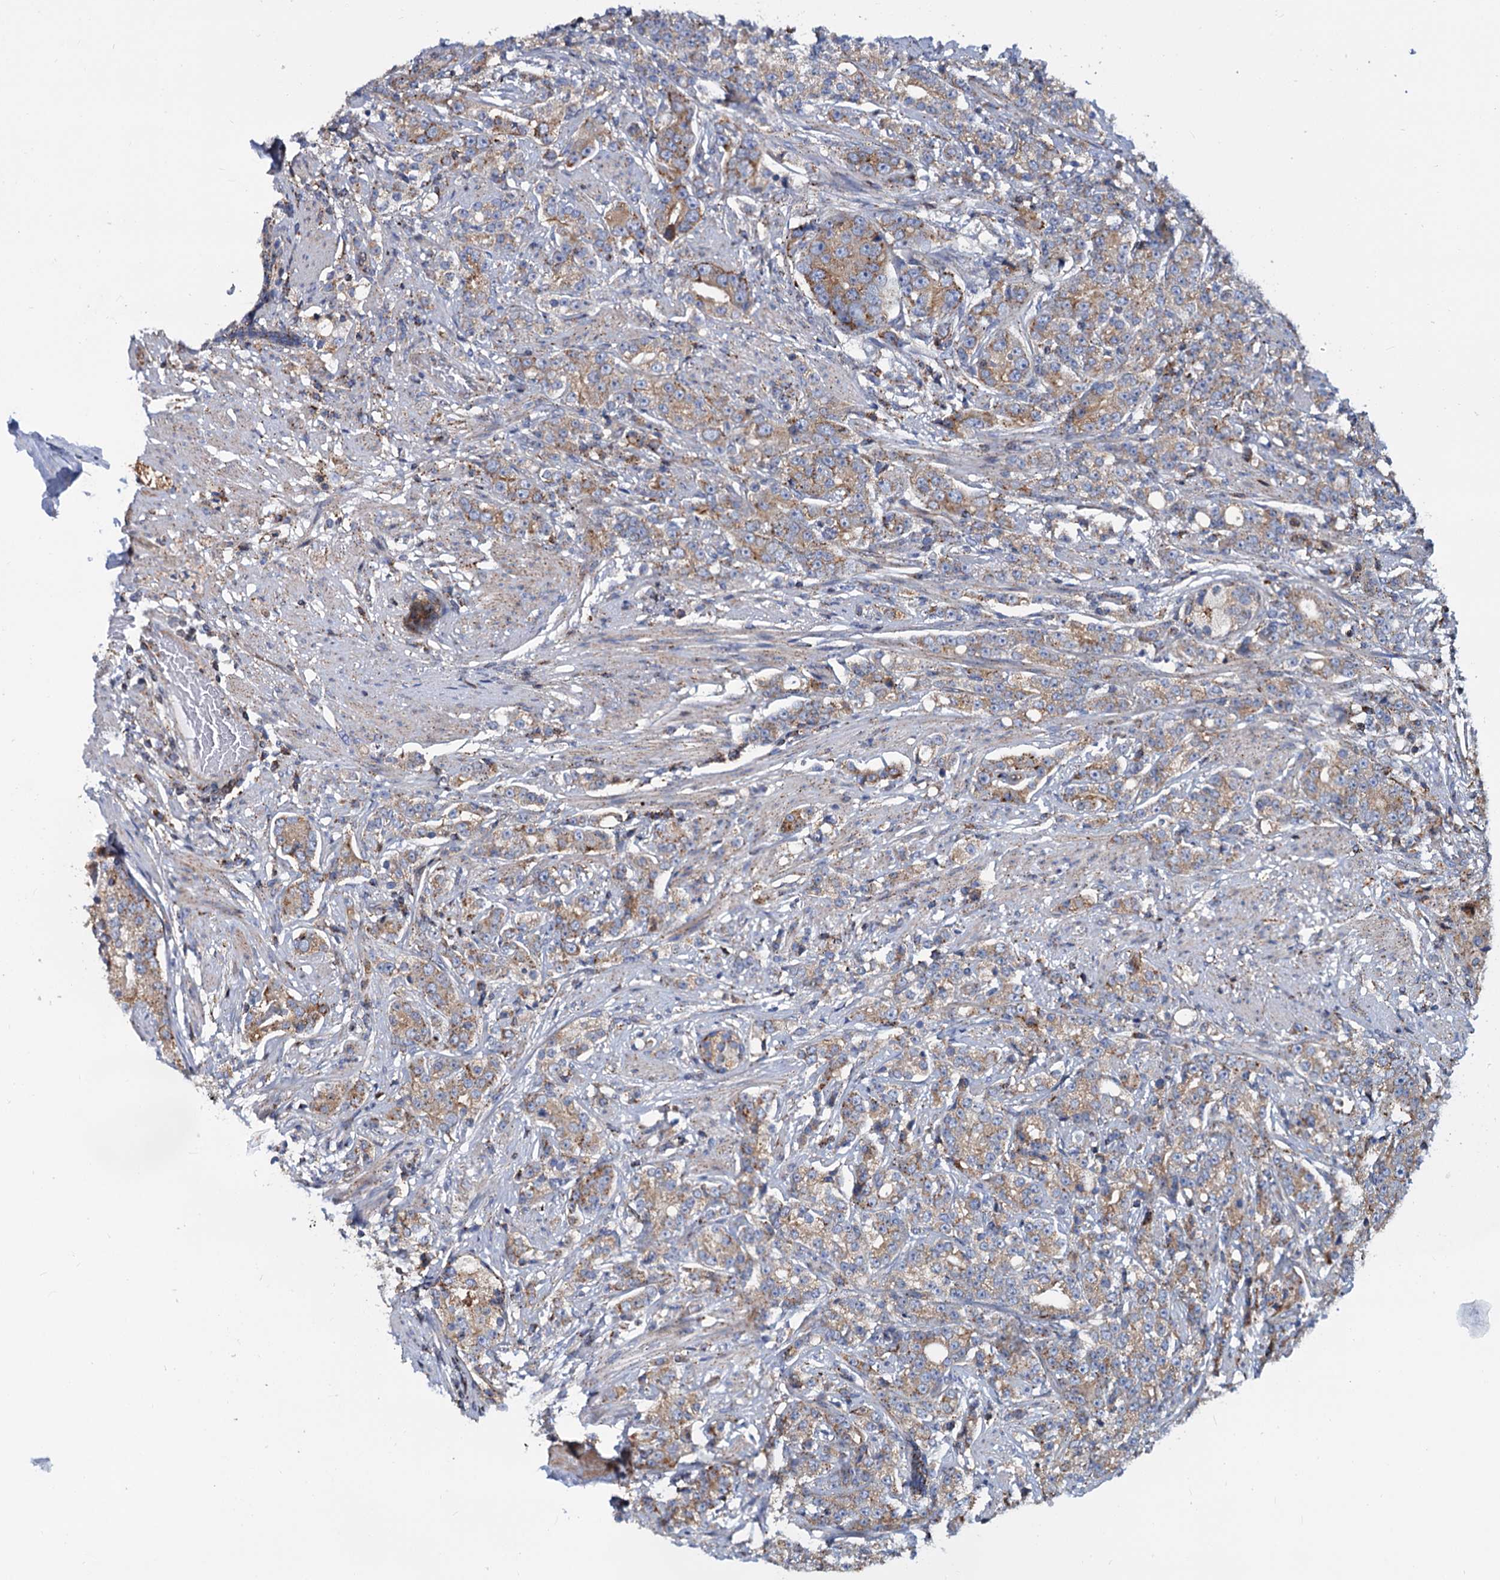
{"staining": {"intensity": "weak", "quantity": ">75%", "location": "cytoplasmic/membranous"}, "tissue": "prostate cancer", "cell_type": "Tumor cells", "image_type": "cancer", "snomed": [{"axis": "morphology", "description": "Adenocarcinoma, High grade"}, {"axis": "topography", "description": "Prostate"}], "caption": "Protein expression analysis of prostate adenocarcinoma (high-grade) shows weak cytoplasmic/membranous positivity in approximately >75% of tumor cells. The staining was performed using DAB to visualize the protein expression in brown, while the nuclei were stained in blue with hematoxylin (Magnification: 20x).", "gene": "PSEN1", "patient": {"sex": "male", "age": 69}}